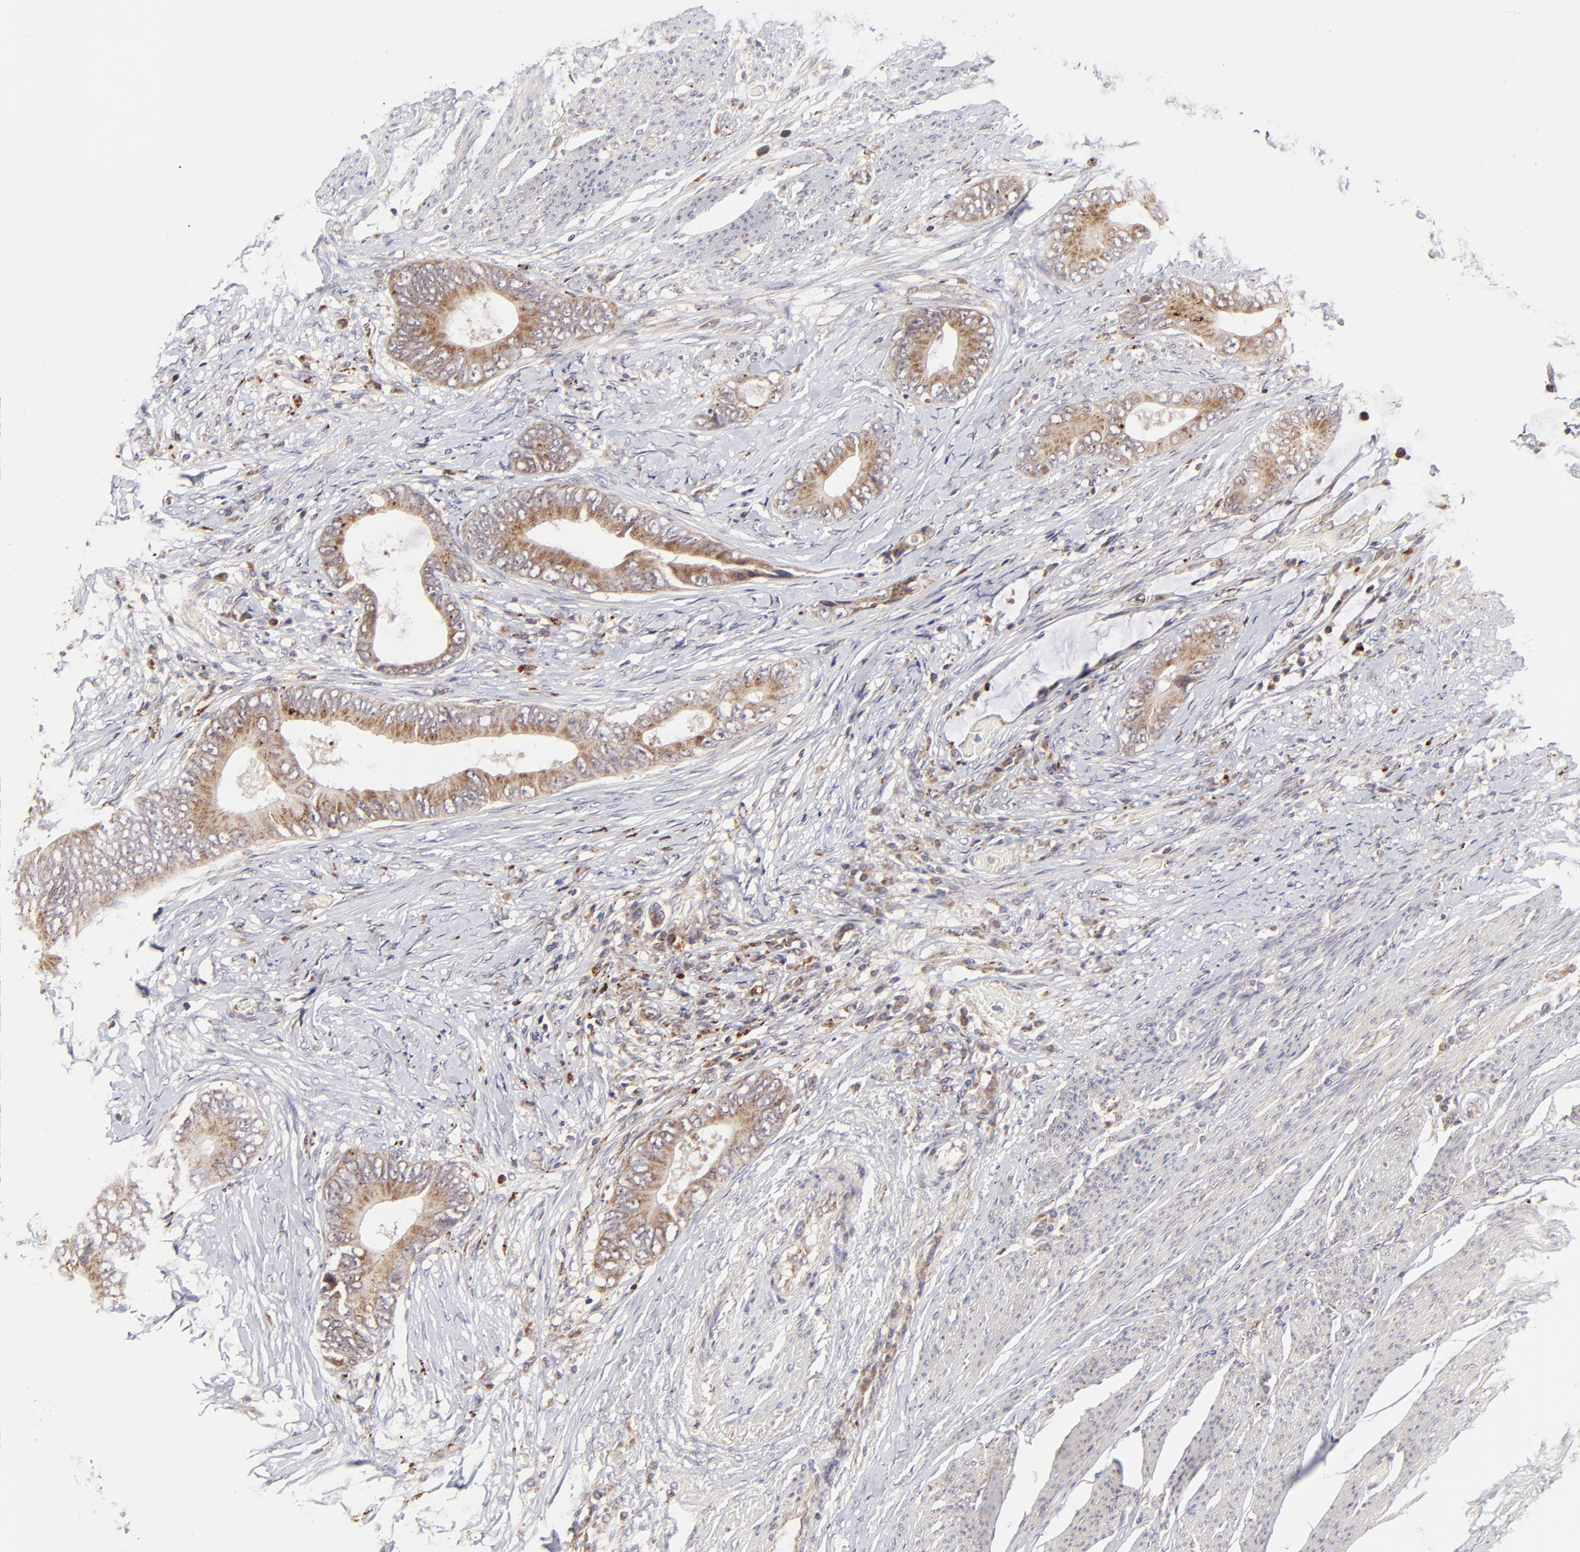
{"staining": {"intensity": "moderate", "quantity": ">75%", "location": "cytoplasmic/membranous"}, "tissue": "colorectal cancer", "cell_type": "Tumor cells", "image_type": "cancer", "snomed": [{"axis": "morphology", "description": "Normal tissue, NOS"}, {"axis": "morphology", "description": "Adenocarcinoma, NOS"}, {"axis": "topography", "description": "Rectum"}, {"axis": "topography", "description": "Peripheral nerve tissue"}], "caption": "Moderate cytoplasmic/membranous expression is identified in about >75% of tumor cells in colorectal adenocarcinoma.", "gene": "MAP2K7", "patient": {"sex": "female", "age": 77}}